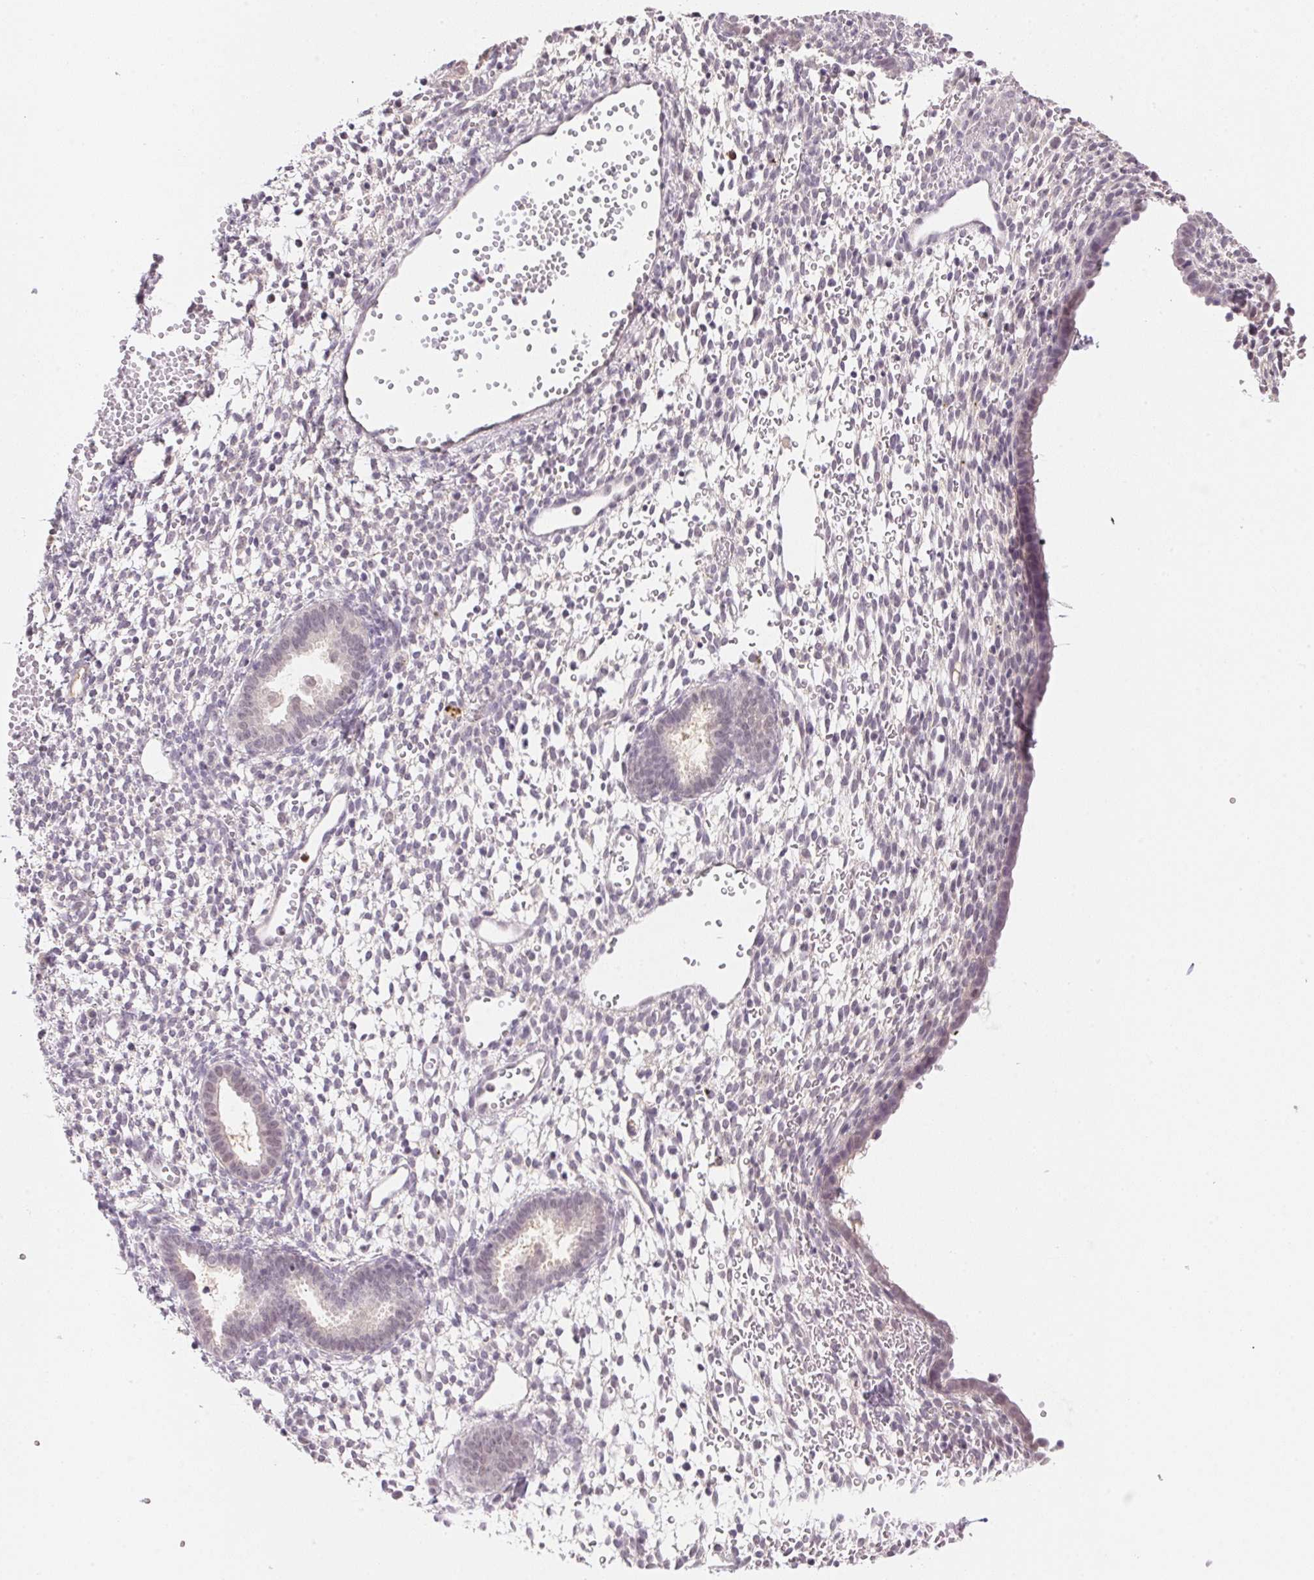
{"staining": {"intensity": "negative", "quantity": "none", "location": "none"}, "tissue": "endometrium", "cell_type": "Cells in endometrial stroma", "image_type": "normal", "snomed": [{"axis": "morphology", "description": "Normal tissue, NOS"}, {"axis": "topography", "description": "Endometrium"}], "caption": "High power microscopy image of an immunohistochemistry (IHC) photomicrograph of benign endometrium, revealing no significant expression in cells in endometrial stroma.", "gene": "FNDC4", "patient": {"sex": "female", "age": 36}}